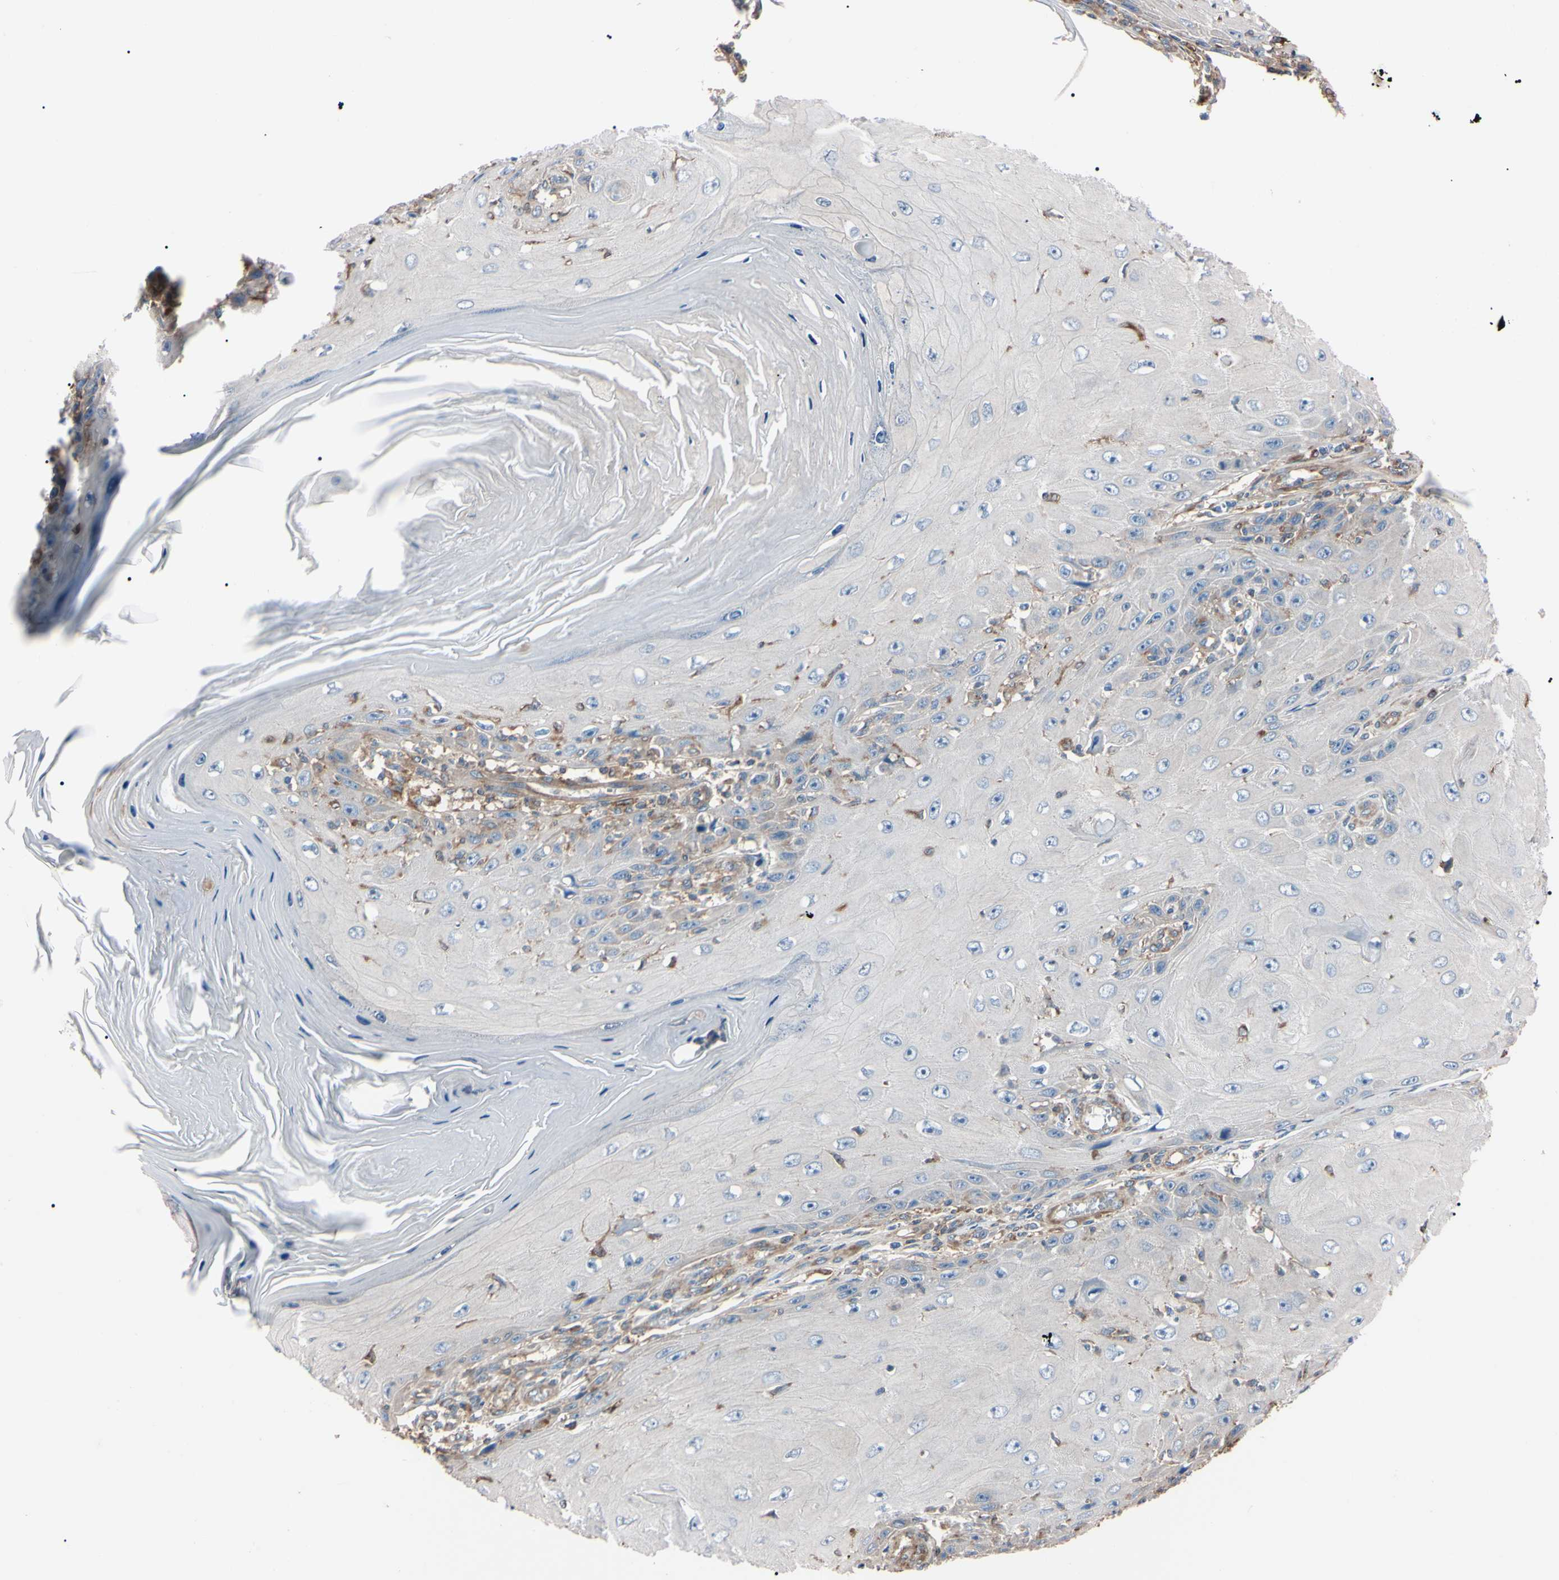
{"staining": {"intensity": "weak", "quantity": "25%-75%", "location": "cytoplasmic/membranous"}, "tissue": "skin cancer", "cell_type": "Tumor cells", "image_type": "cancer", "snomed": [{"axis": "morphology", "description": "Squamous cell carcinoma, NOS"}, {"axis": "topography", "description": "Skin"}], "caption": "The micrograph shows a brown stain indicating the presence of a protein in the cytoplasmic/membranous of tumor cells in skin cancer.", "gene": "PRKACA", "patient": {"sex": "female", "age": 73}}